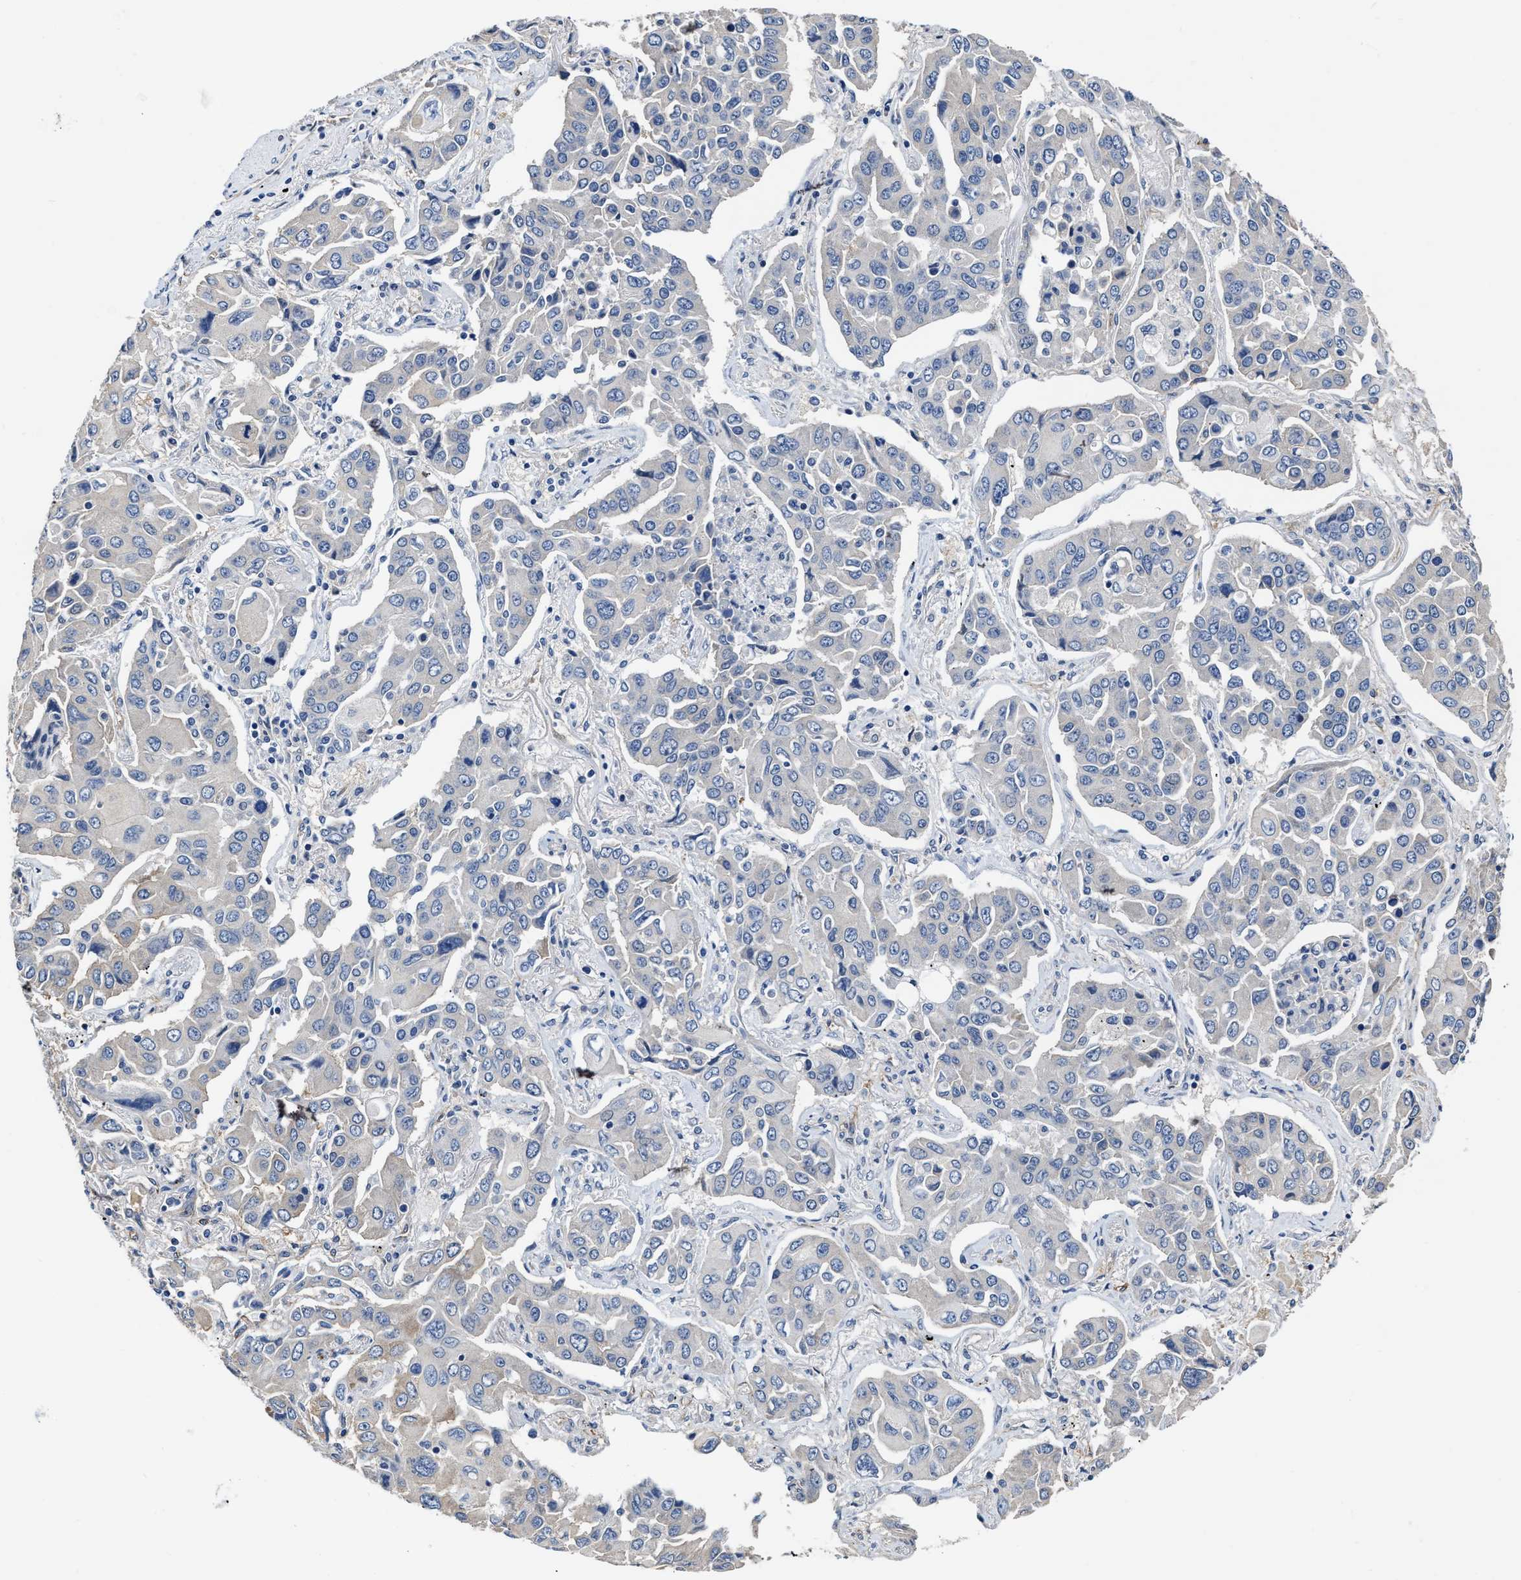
{"staining": {"intensity": "negative", "quantity": "none", "location": "none"}, "tissue": "lung cancer", "cell_type": "Tumor cells", "image_type": "cancer", "snomed": [{"axis": "morphology", "description": "Adenocarcinoma, NOS"}, {"axis": "topography", "description": "Lung"}], "caption": "This is an immunohistochemistry histopathology image of adenocarcinoma (lung). There is no staining in tumor cells.", "gene": "C22orf42", "patient": {"sex": "female", "age": 65}}